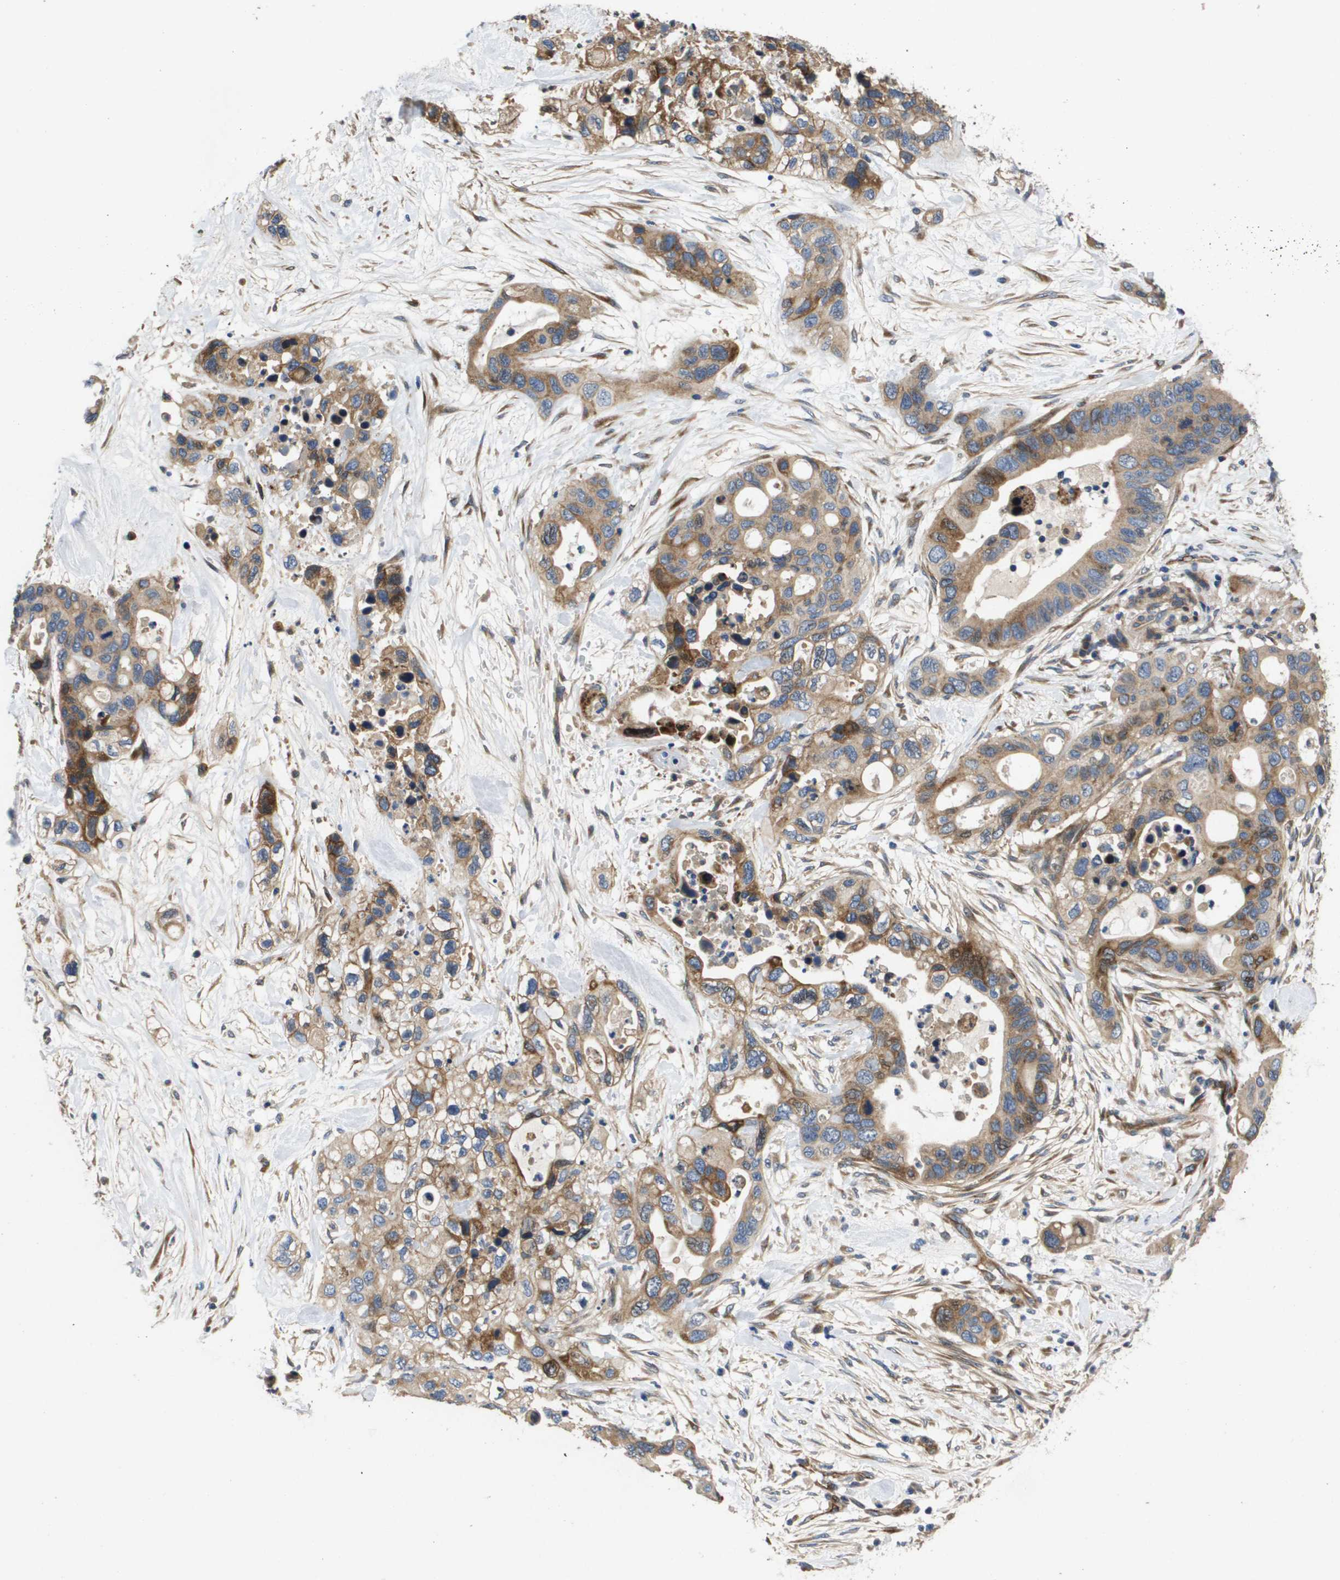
{"staining": {"intensity": "moderate", "quantity": ">75%", "location": "cytoplasmic/membranous"}, "tissue": "pancreatic cancer", "cell_type": "Tumor cells", "image_type": "cancer", "snomed": [{"axis": "morphology", "description": "Adenocarcinoma, NOS"}, {"axis": "topography", "description": "Pancreas"}], "caption": "Immunohistochemical staining of adenocarcinoma (pancreatic) reveals medium levels of moderate cytoplasmic/membranous protein expression in approximately >75% of tumor cells.", "gene": "ENTPD2", "patient": {"sex": "female", "age": 71}}